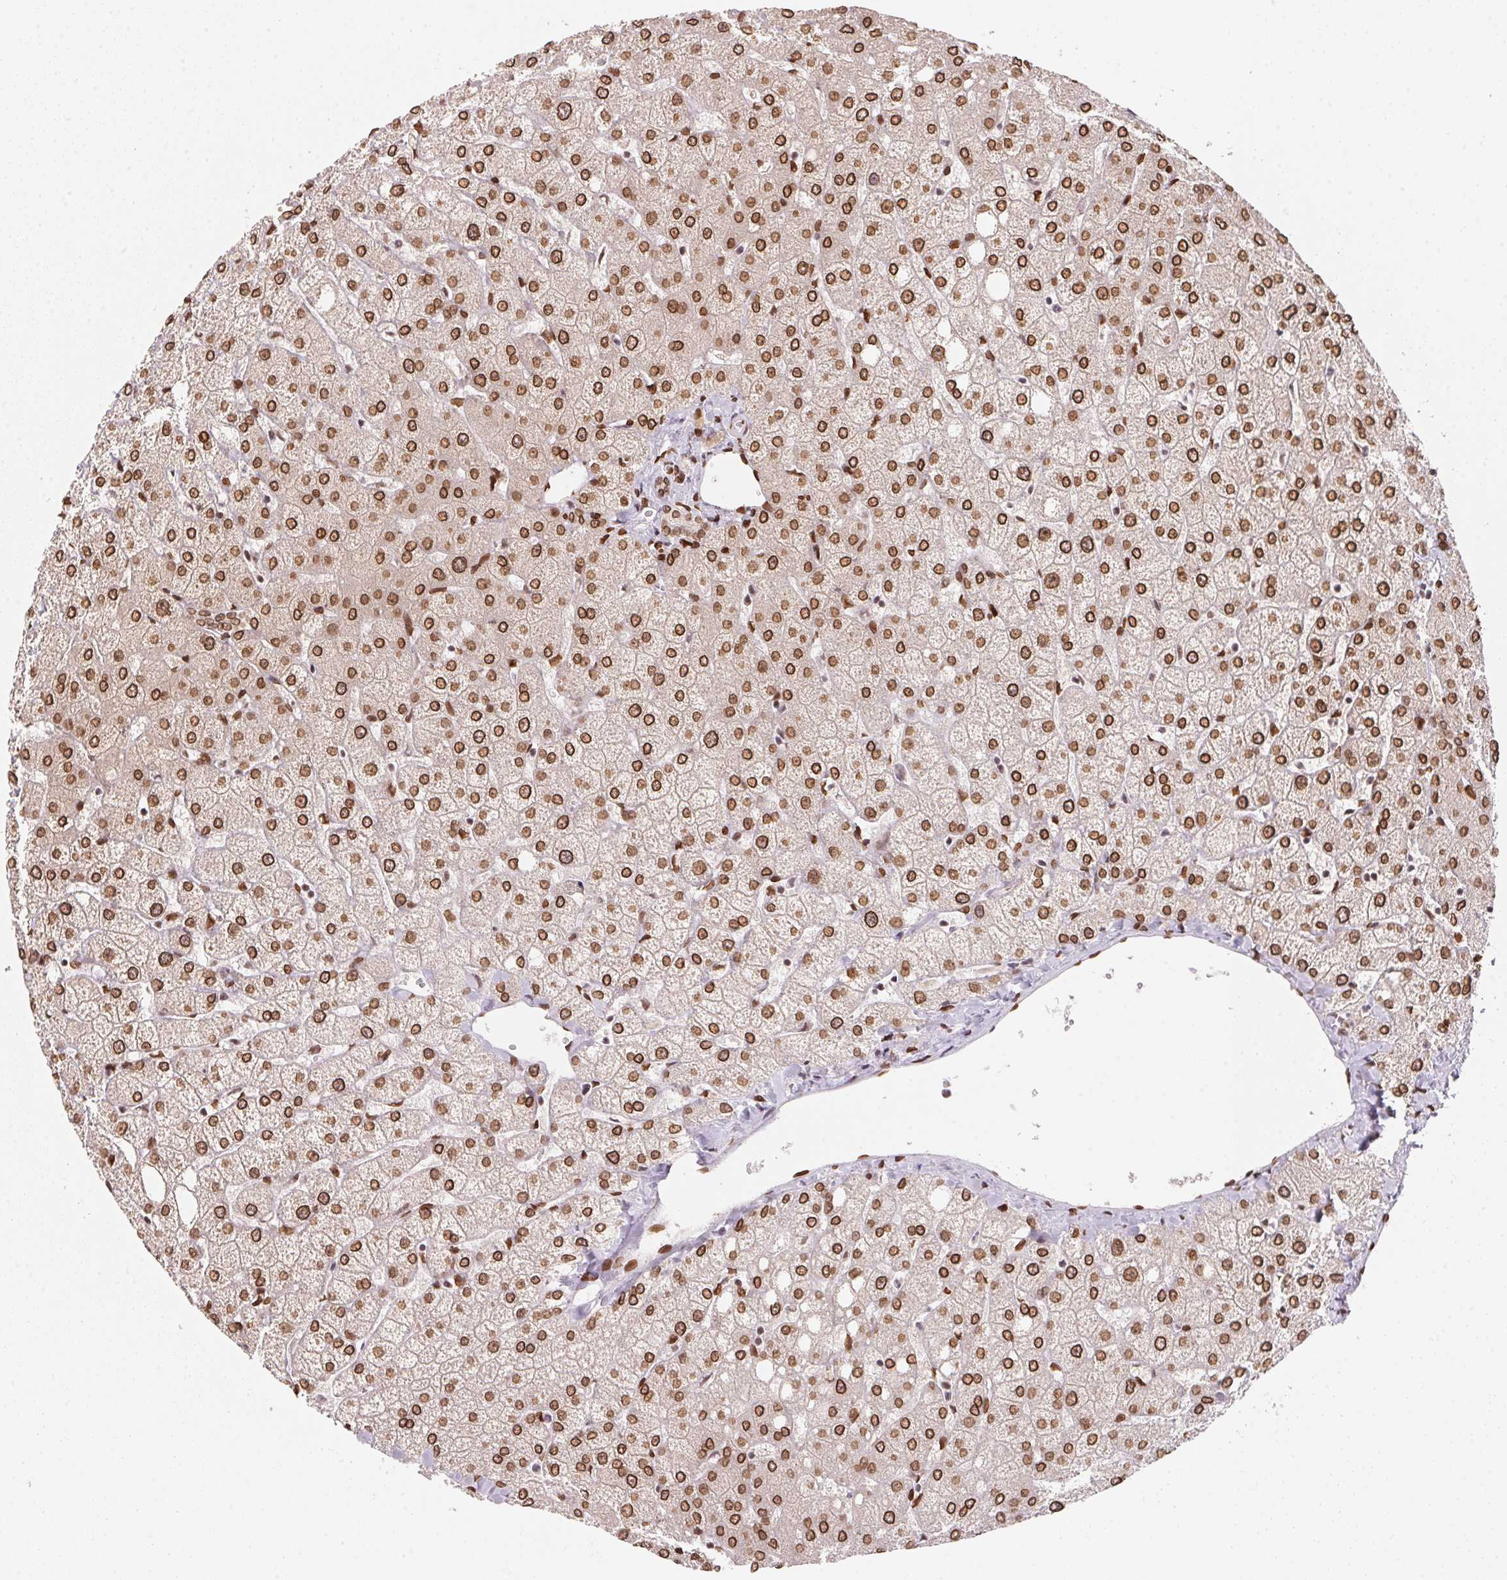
{"staining": {"intensity": "moderate", "quantity": ">75%", "location": "cytoplasmic/membranous,nuclear"}, "tissue": "liver", "cell_type": "Cholangiocytes", "image_type": "normal", "snomed": [{"axis": "morphology", "description": "Normal tissue, NOS"}, {"axis": "topography", "description": "Liver"}], "caption": "This image displays immunohistochemistry staining of unremarkable human liver, with medium moderate cytoplasmic/membranous,nuclear positivity in approximately >75% of cholangiocytes.", "gene": "SAP30BP", "patient": {"sex": "female", "age": 54}}